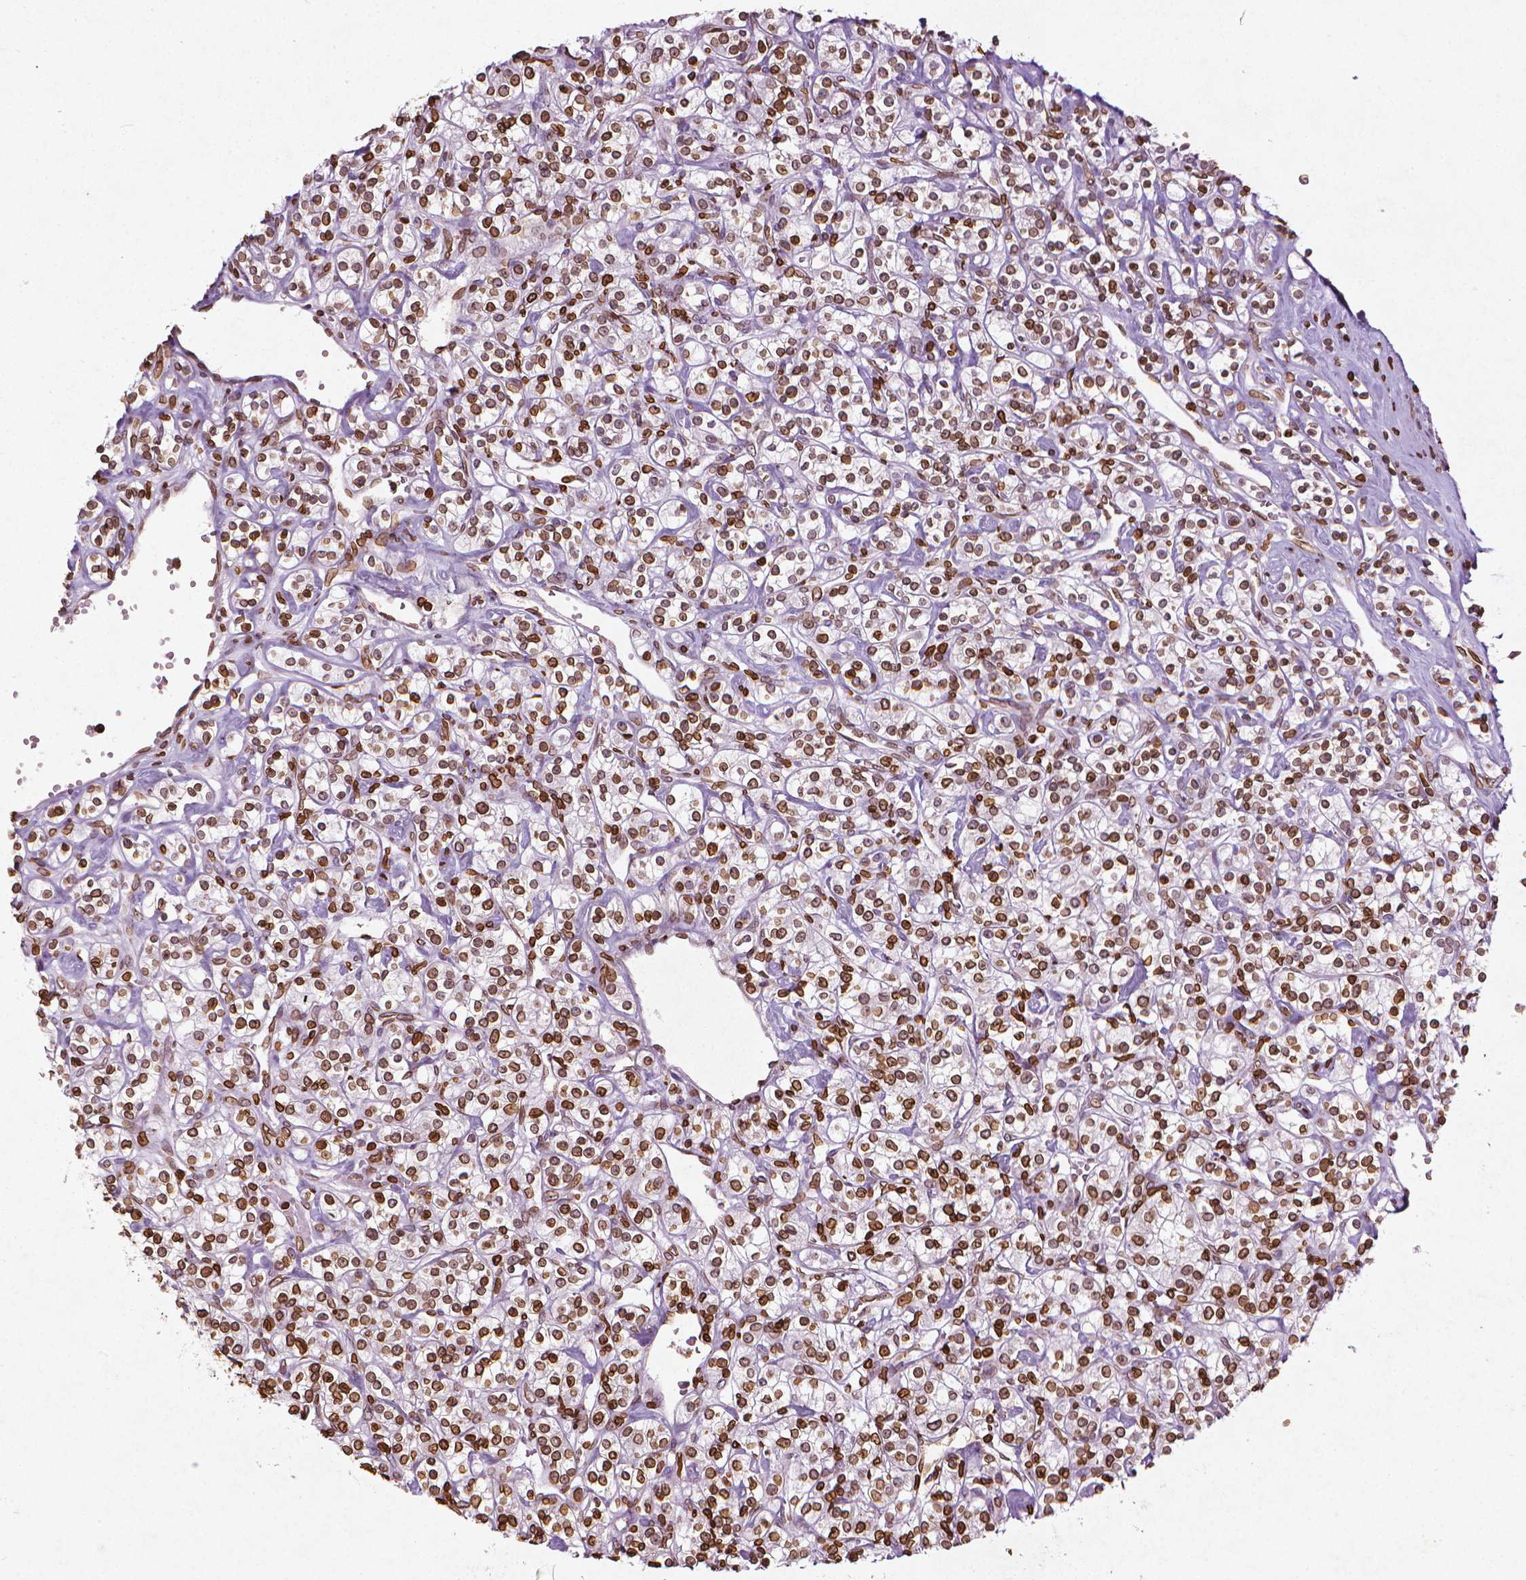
{"staining": {"intensity": "moderate", "quantity": ">75%", "location": "cytoplasmic/membranous,nuclear"}, "tissue": "renal cancer", "cell_type": "Tumor cells", "image_type": "cancer", "snomed": [{"axis": "morphology", "description": "Adenocarcinoma, NOS"}, {"axis": "topography", "description": "Kidney"}], "caption": "Protein expression by IHC demonstrates moderate cytoplasmic/membranous and nuclear positivity in approximately >75% of tumor cells in adenocarcinoma (renal).", "gene": "LMNB1", "patient": {"sex": "male", "age": 77}}